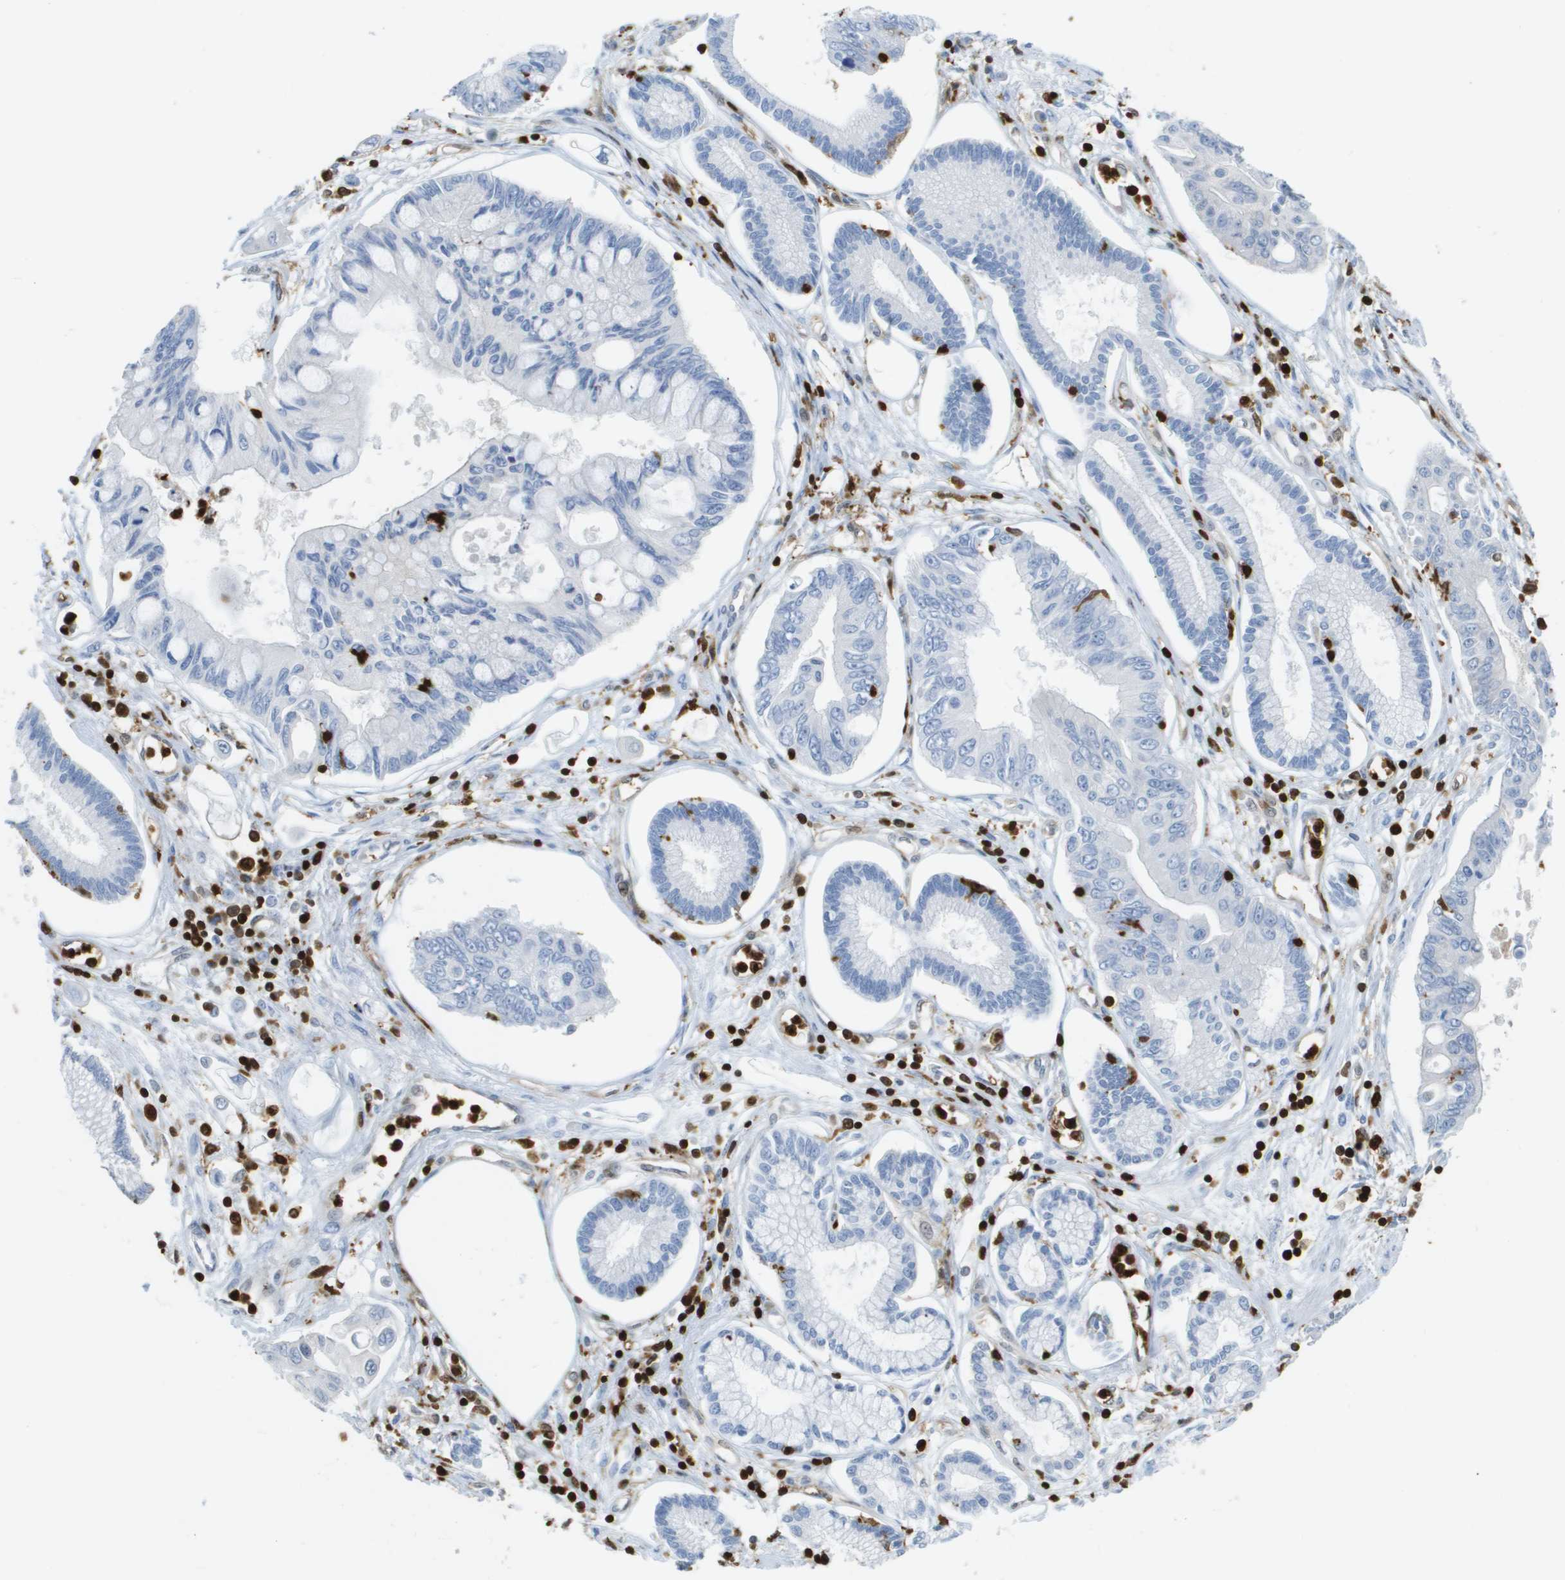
{"staining": {"intensity": "negative", "quantity": "none", "location": "none"}, "tissue": "pancreatic cancer", "cell_type": "Tumor cells", "image_type": "cancer", "snomed": [{"axis": "morphology", "description": "Adenocarcinoma, NOS"}, {"axis": "topography", "description": "Pancreas"}], "caption": "Immunohistochemistry of human pancreatic cancer reveals no staining in tumor cells. (Immunohistochemistry, brightfield microscopy, high magnification).", "gene": "DOCK5", "patient": {"sex": "female", "age": 77}}